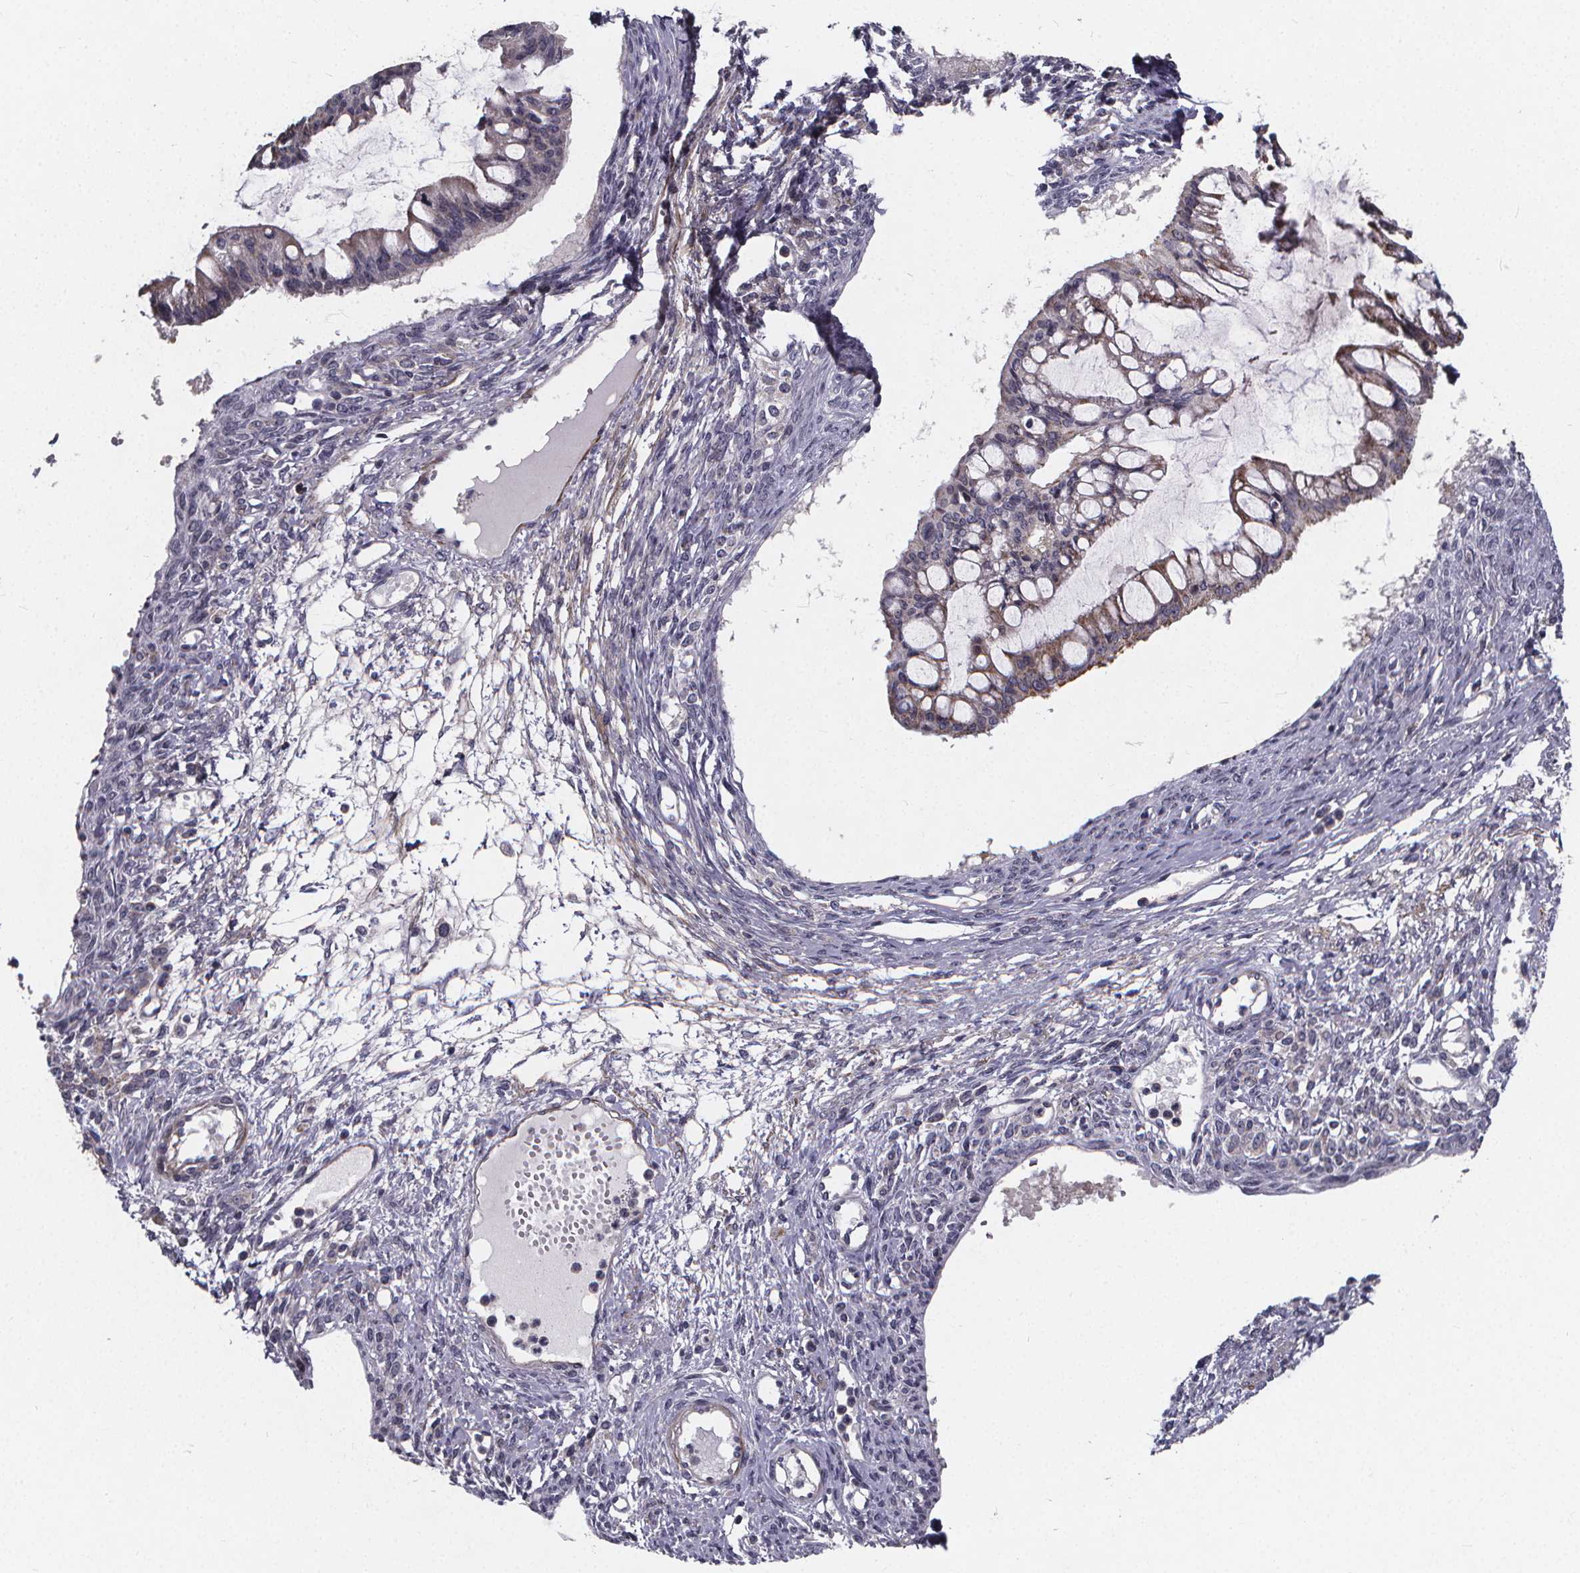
{"staining": {"intensity": "moderate", "quantity": "<25%", "location": "cytoplasmic/membranous"}, "tissue": "ovarian cancer", "cell_type": "Tumor cells", "image_type": "cancer", "snomed": [{"axis": "morphology", "description": "Cystadenocarcinoma, mucinous, NOS"}, {"axis": "topography", "description": "Ovary"}], "caption": "This histopathology image exhibits immunohistochemistry (IHC) staining of human ovarian cancer (mucinous cystadenocarcinoma), with low moderate cytoplasmic/membranous positivity in approximately <25% of tumor cells.", "gene": "FBXW2", "patient": {"sex": "female", "age": 73}}